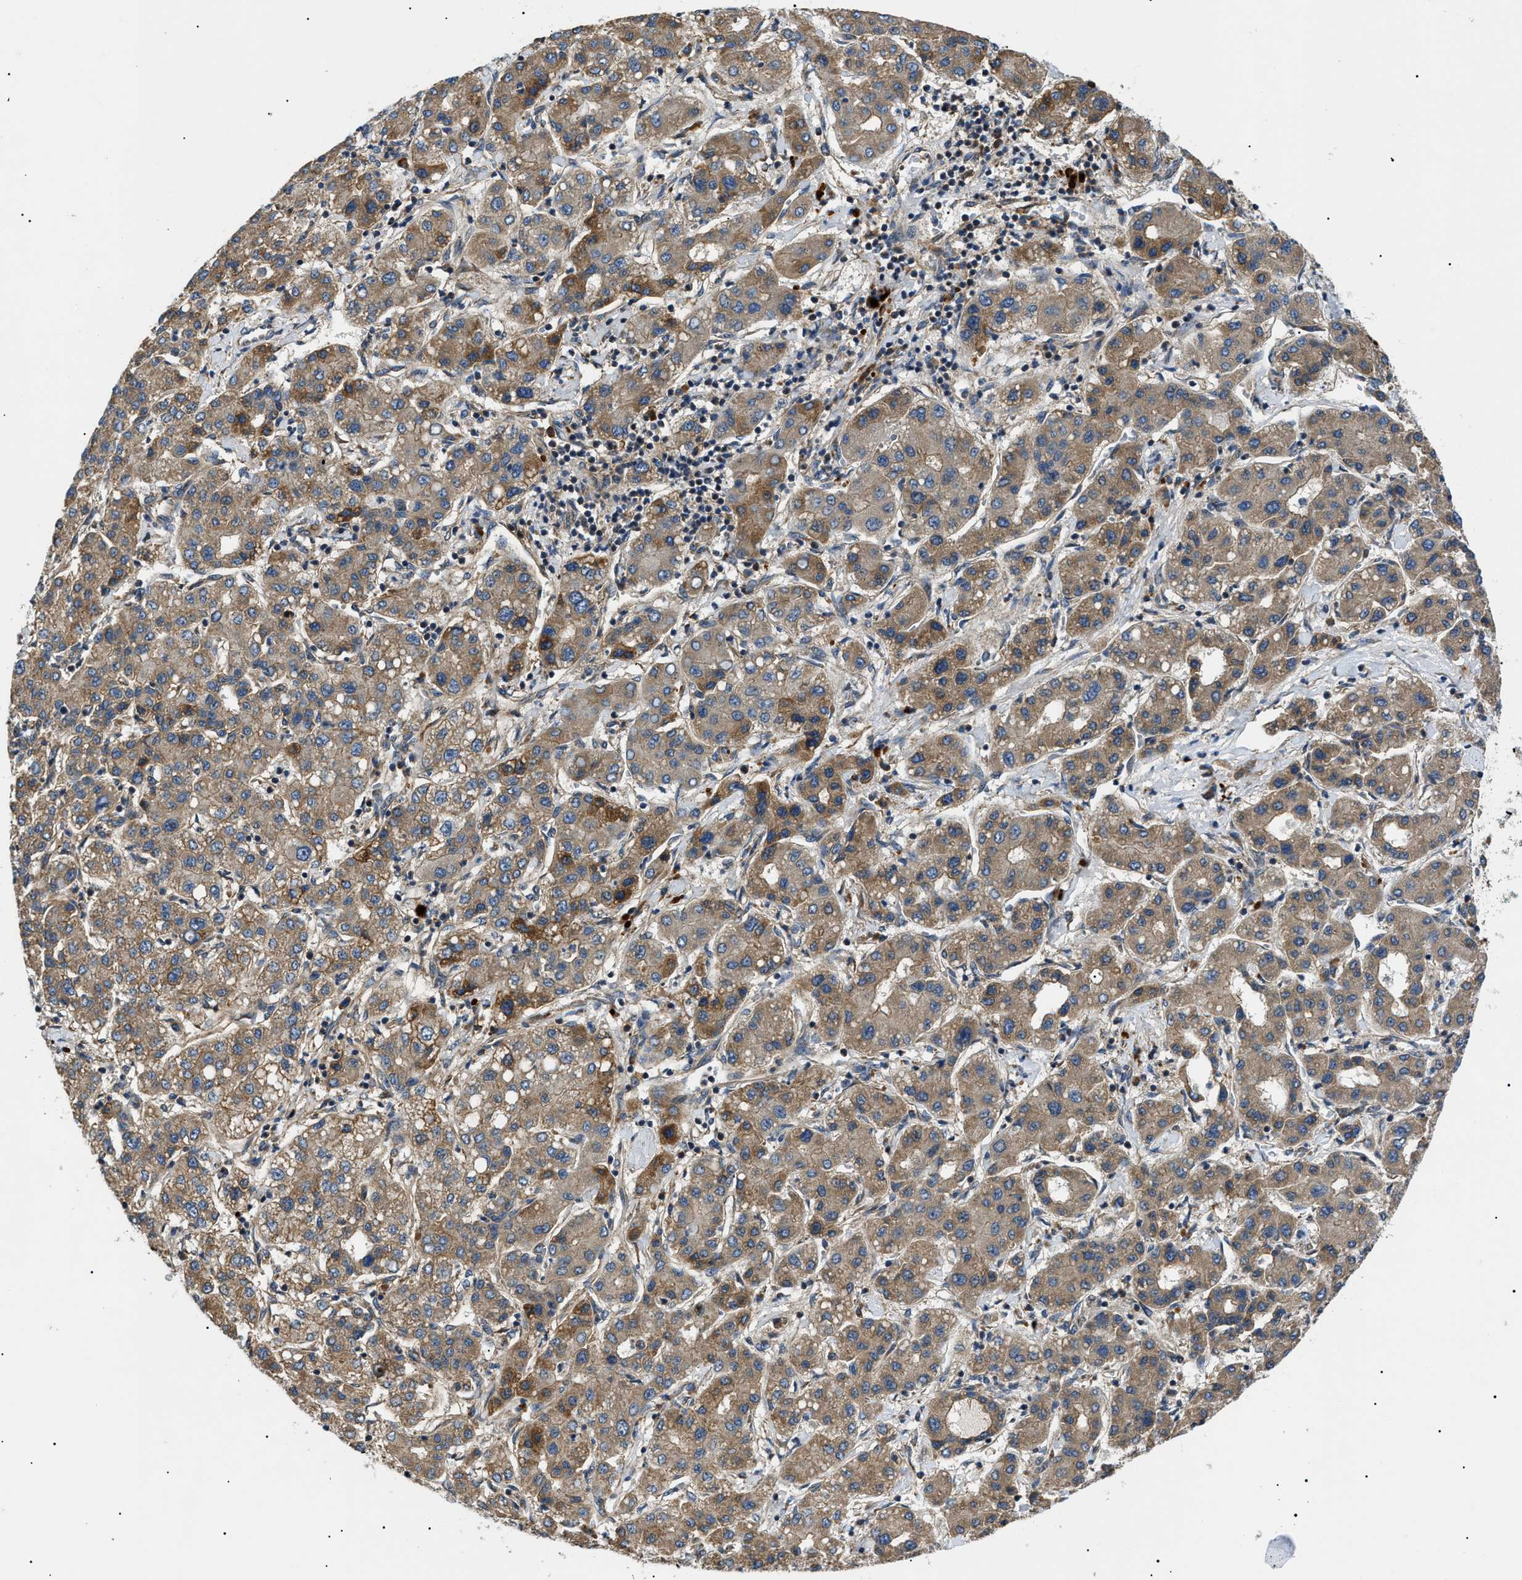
{"staining": {"intensity": "moderate", "quantity": ">75%", "location": "cytoplasmic/membranous"}, "tissue": "liver cancer", "cell_type": "Tumor cells", "image_type": "cancer", "snomed": [{"axis": "morphology", "description": "Carcinoma, Hepatocellular, NOS"}, {"axis": "topography", "description": "Liver"}], "caption": "IHC (DAB) staining of human liver cancer (hepatocellular carcinoma) demonstrates moderate cytoplasmic/membranous protein expression in approximately >75% of tumor cells. The protein of interest is stained brown, and the nuclei are stained in blue (DAB IHC with brightfield microscopy, high magnification).", "gene": "SRPK1", "patient": {"sex": "male", "age": 65}}